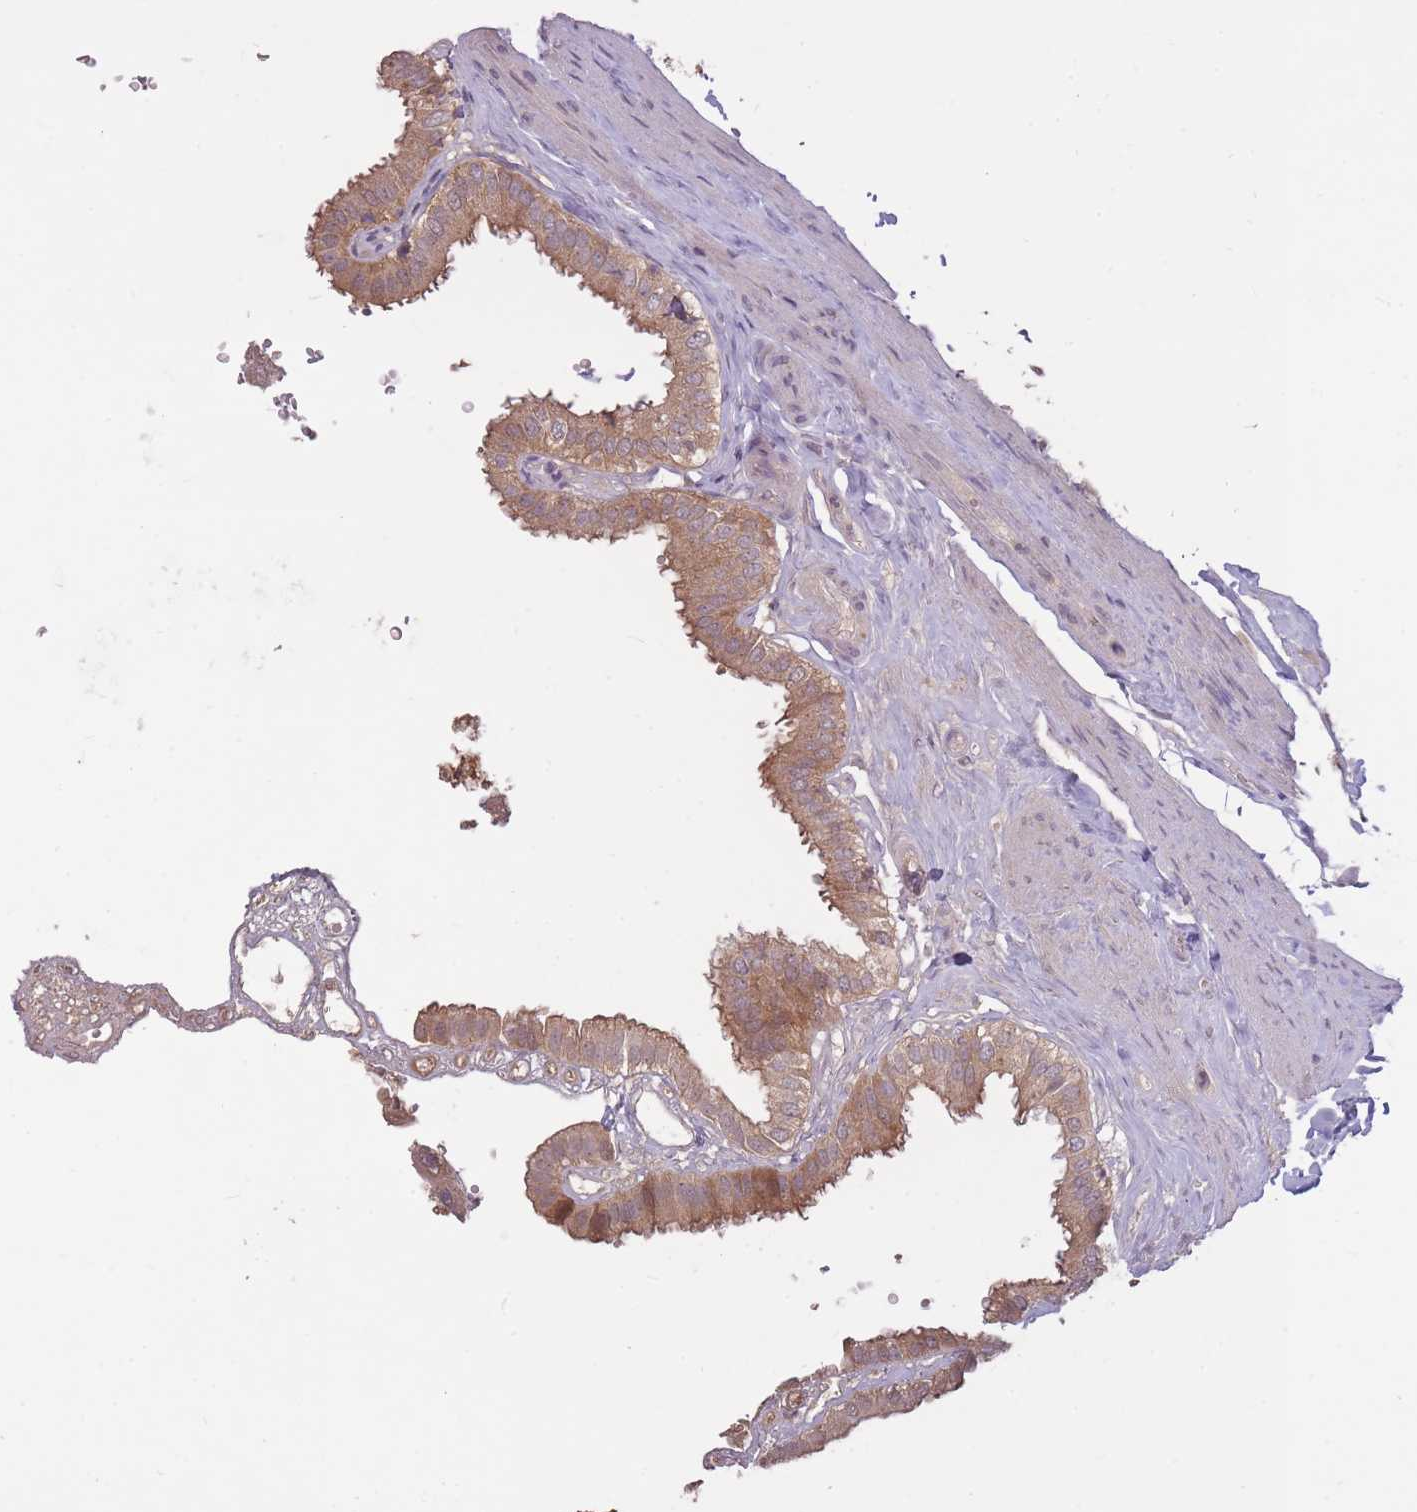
{"staining": {"intensity": "moderate", "quantity": ">75%", "location": "cytoplasmic/membranous,nuclear"}, "tissue": "gallbladder", "cell_type": "Glandular cells", "image_type": "normal", "snomed": [{"axis": "morphology", "description": "Normal tissue, NOS"}, {"axis": "topography", "description": "Gallbladder"}], "caption": "The histopathology image demonstrates staining of normal gallbladder, revealing moderate cytoplasmic/membranous,nuclear protein expression (brown color) within glandular cells.", "gene": "LRATD2", "patient": {"sex": "female", "age": 61}}